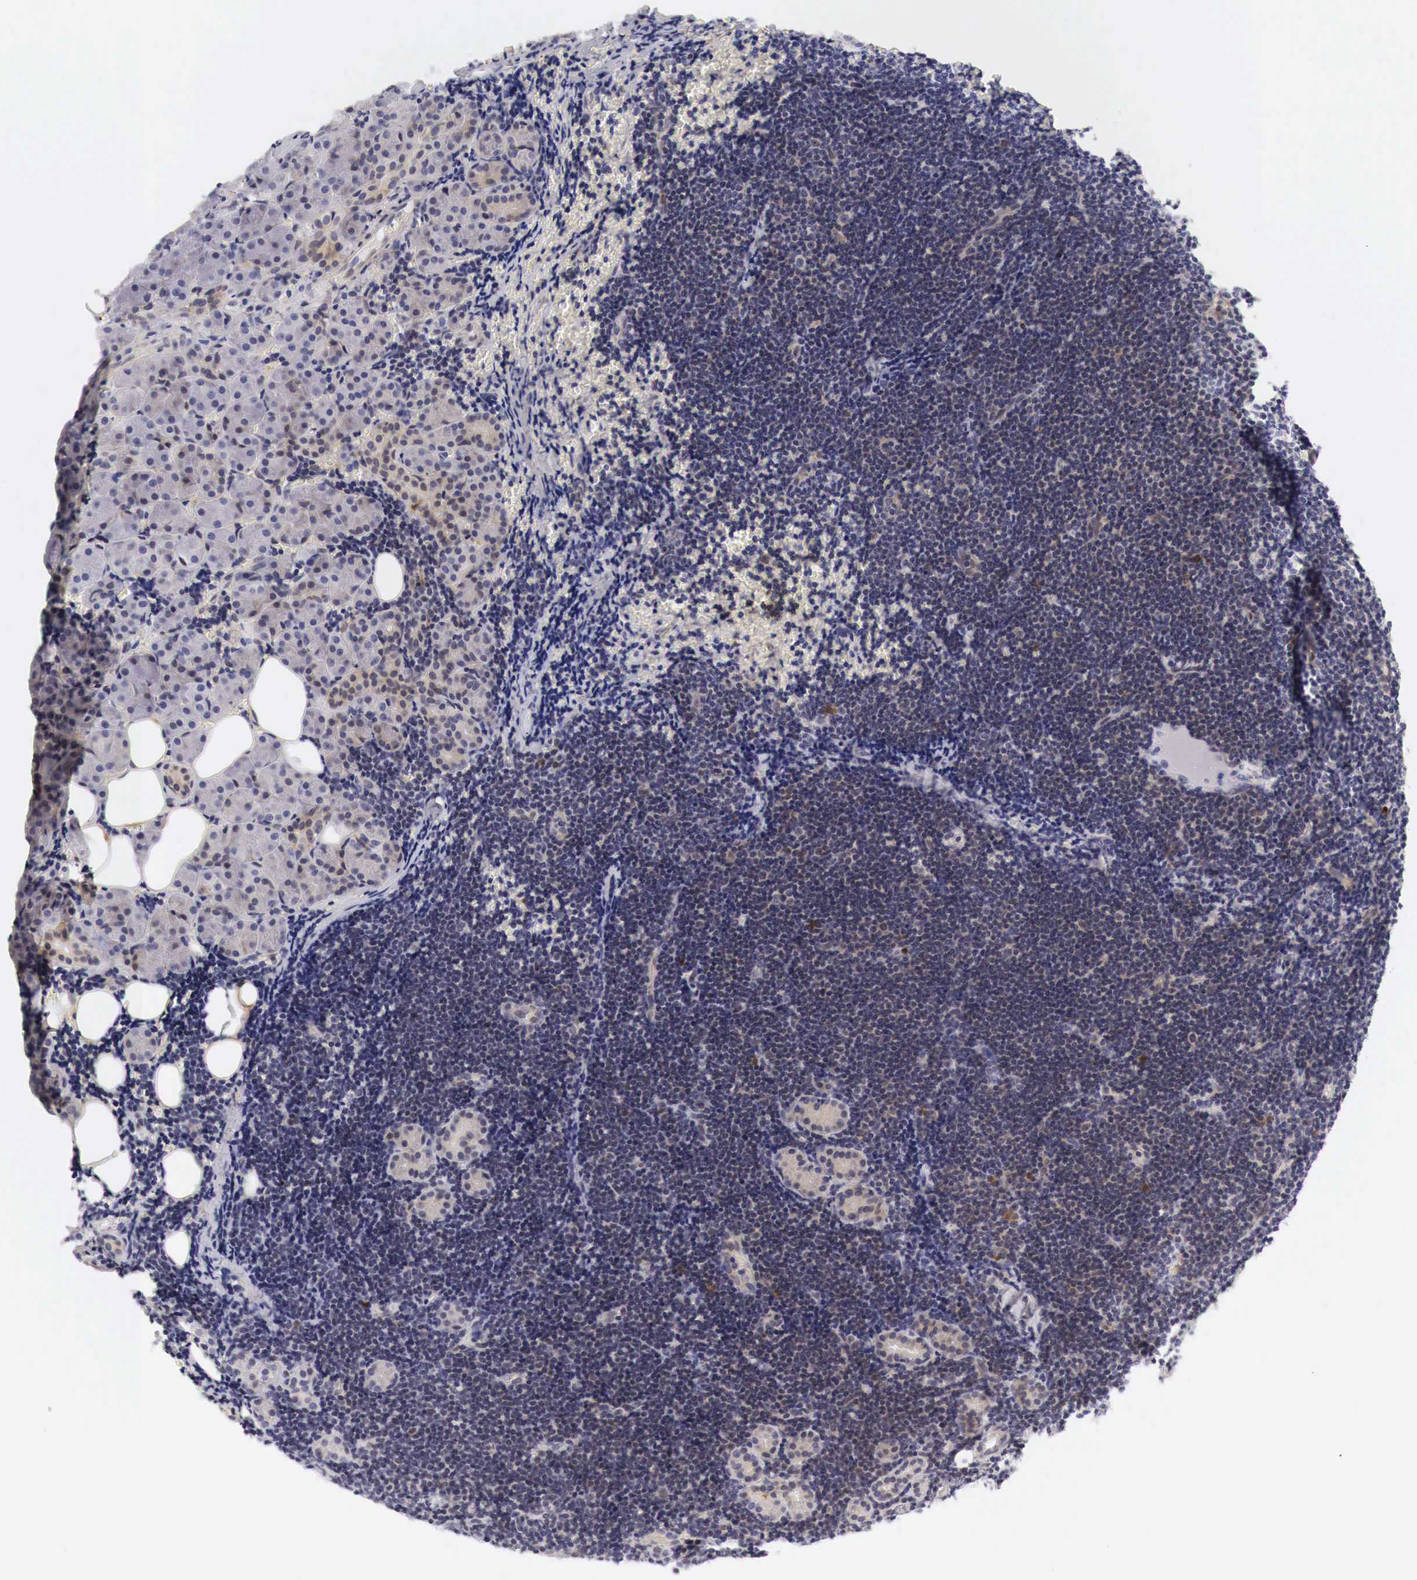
{"staining": {"intensity": "negative", "quantity": "none", "location": "none"}, "tissue": "lymphoma", "cell_type": "Tumor cells", "image_type": "cancer", "snomed": [{"axis": "morphology", "description": "Malignant lymphoma, non-Hodgkin's type, Low grade"}, {"axis": "topography", "description": "Lymph node"}], "caption": "This is an immunohistochemistry (IHC) histopathology image of malignant lymphoma, non-Hodgkin's type (low-grade). There is no staining in tumor cells.", "gene": "CASP3", "patient": {"sex": "male", "age": 57}}